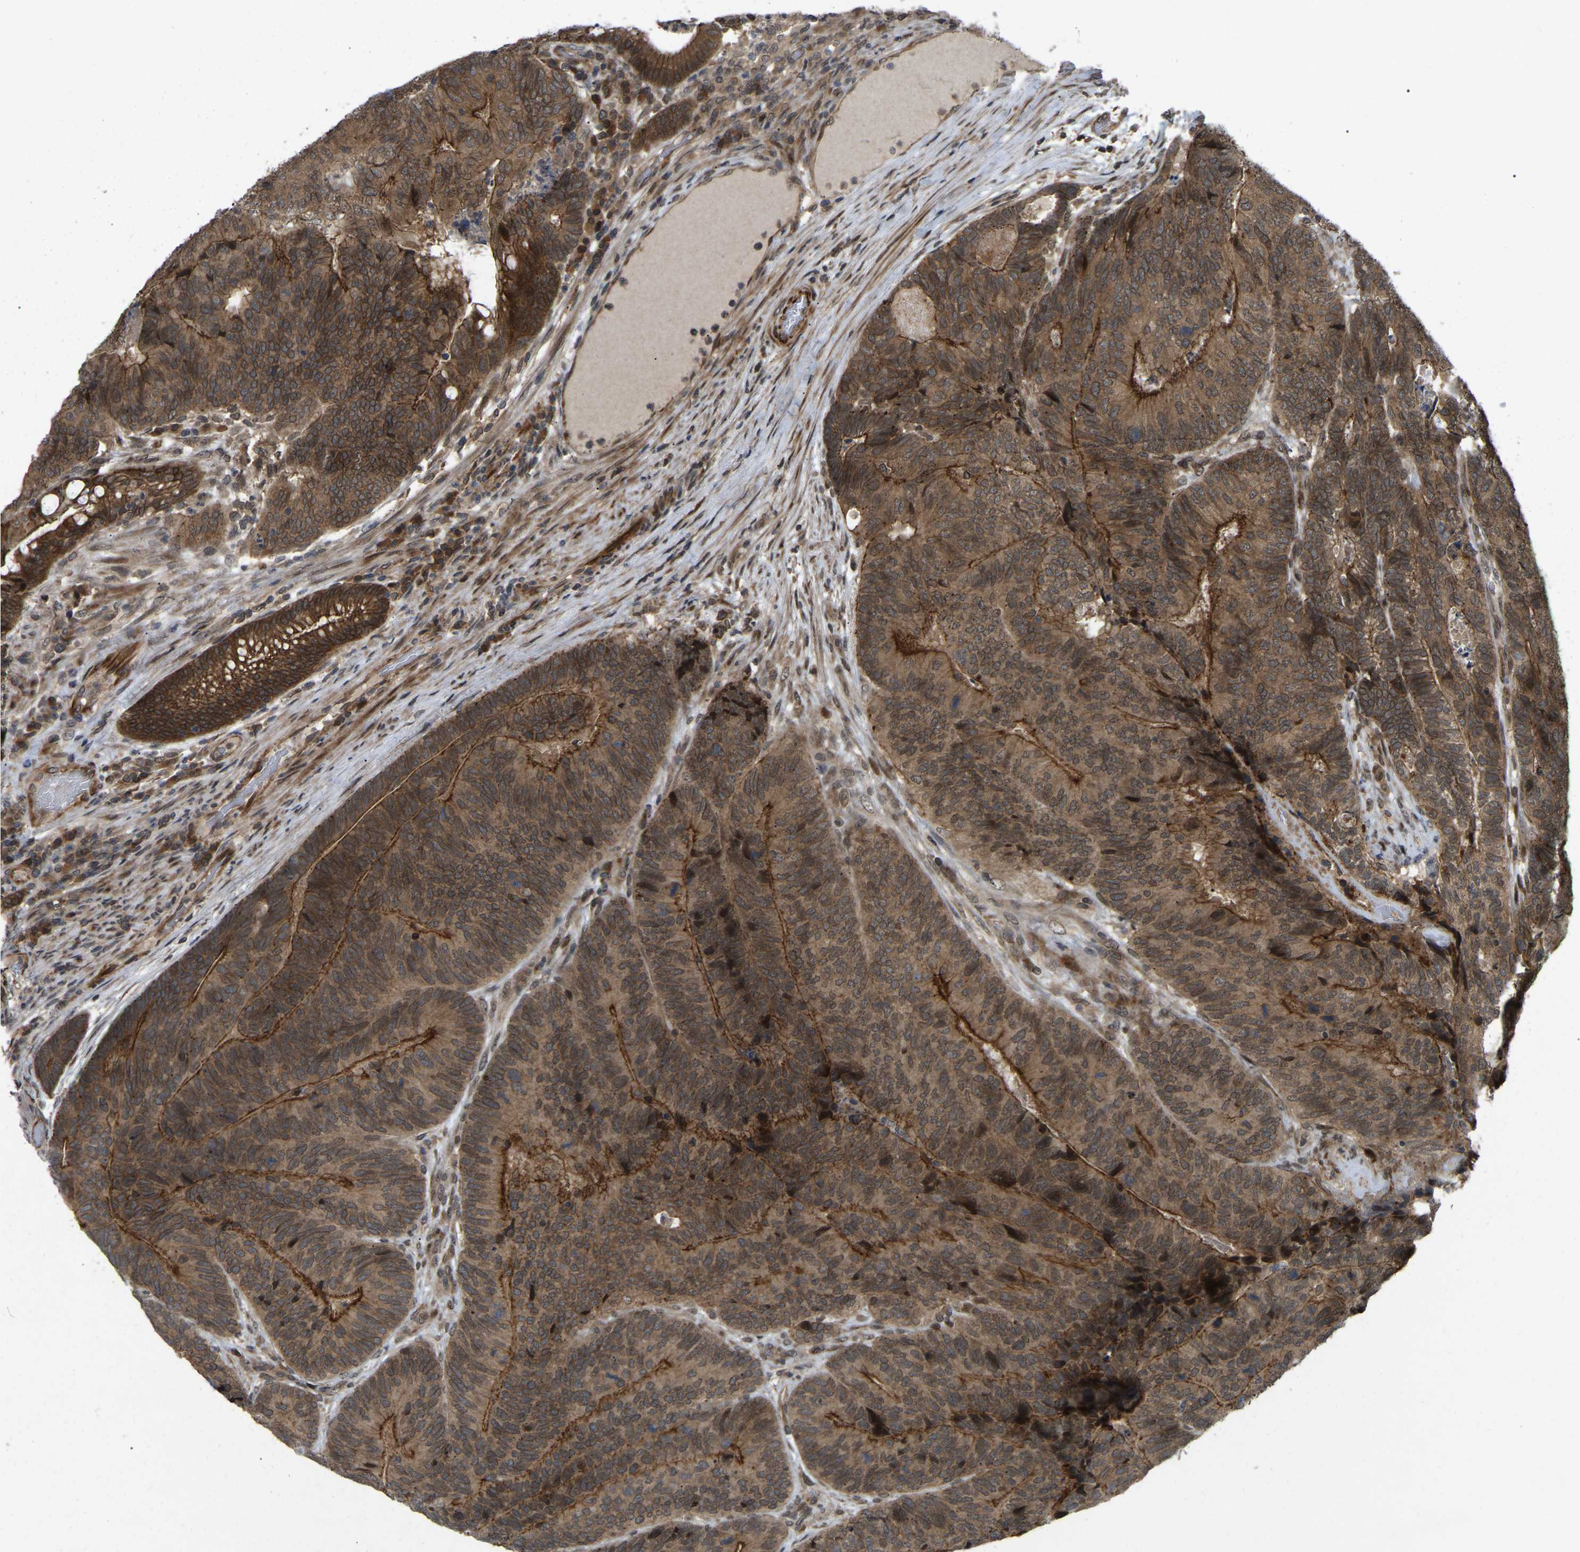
{"staining": {"intensity": "strong", "quantity": ">75%", "location": "cytoplasmic/membranous,nuclear"}, "tissue": "colorectal cancer", "cell_type": "Tumor cells", "image_type": "cancer", "snomed": [{"axis": "morphology", "description": "Adenocarcinoma, NOS"}, {"axis": "topography", "description": "Colon"}], "caption": "Protein expression analysis of human colorectal cancer reveals strong cytoplasmic/membranous and nuclear expression in about >75% of tumor cells.", "gene": "KIAA1549", "patient": {"sex": "female", "age": 67}}